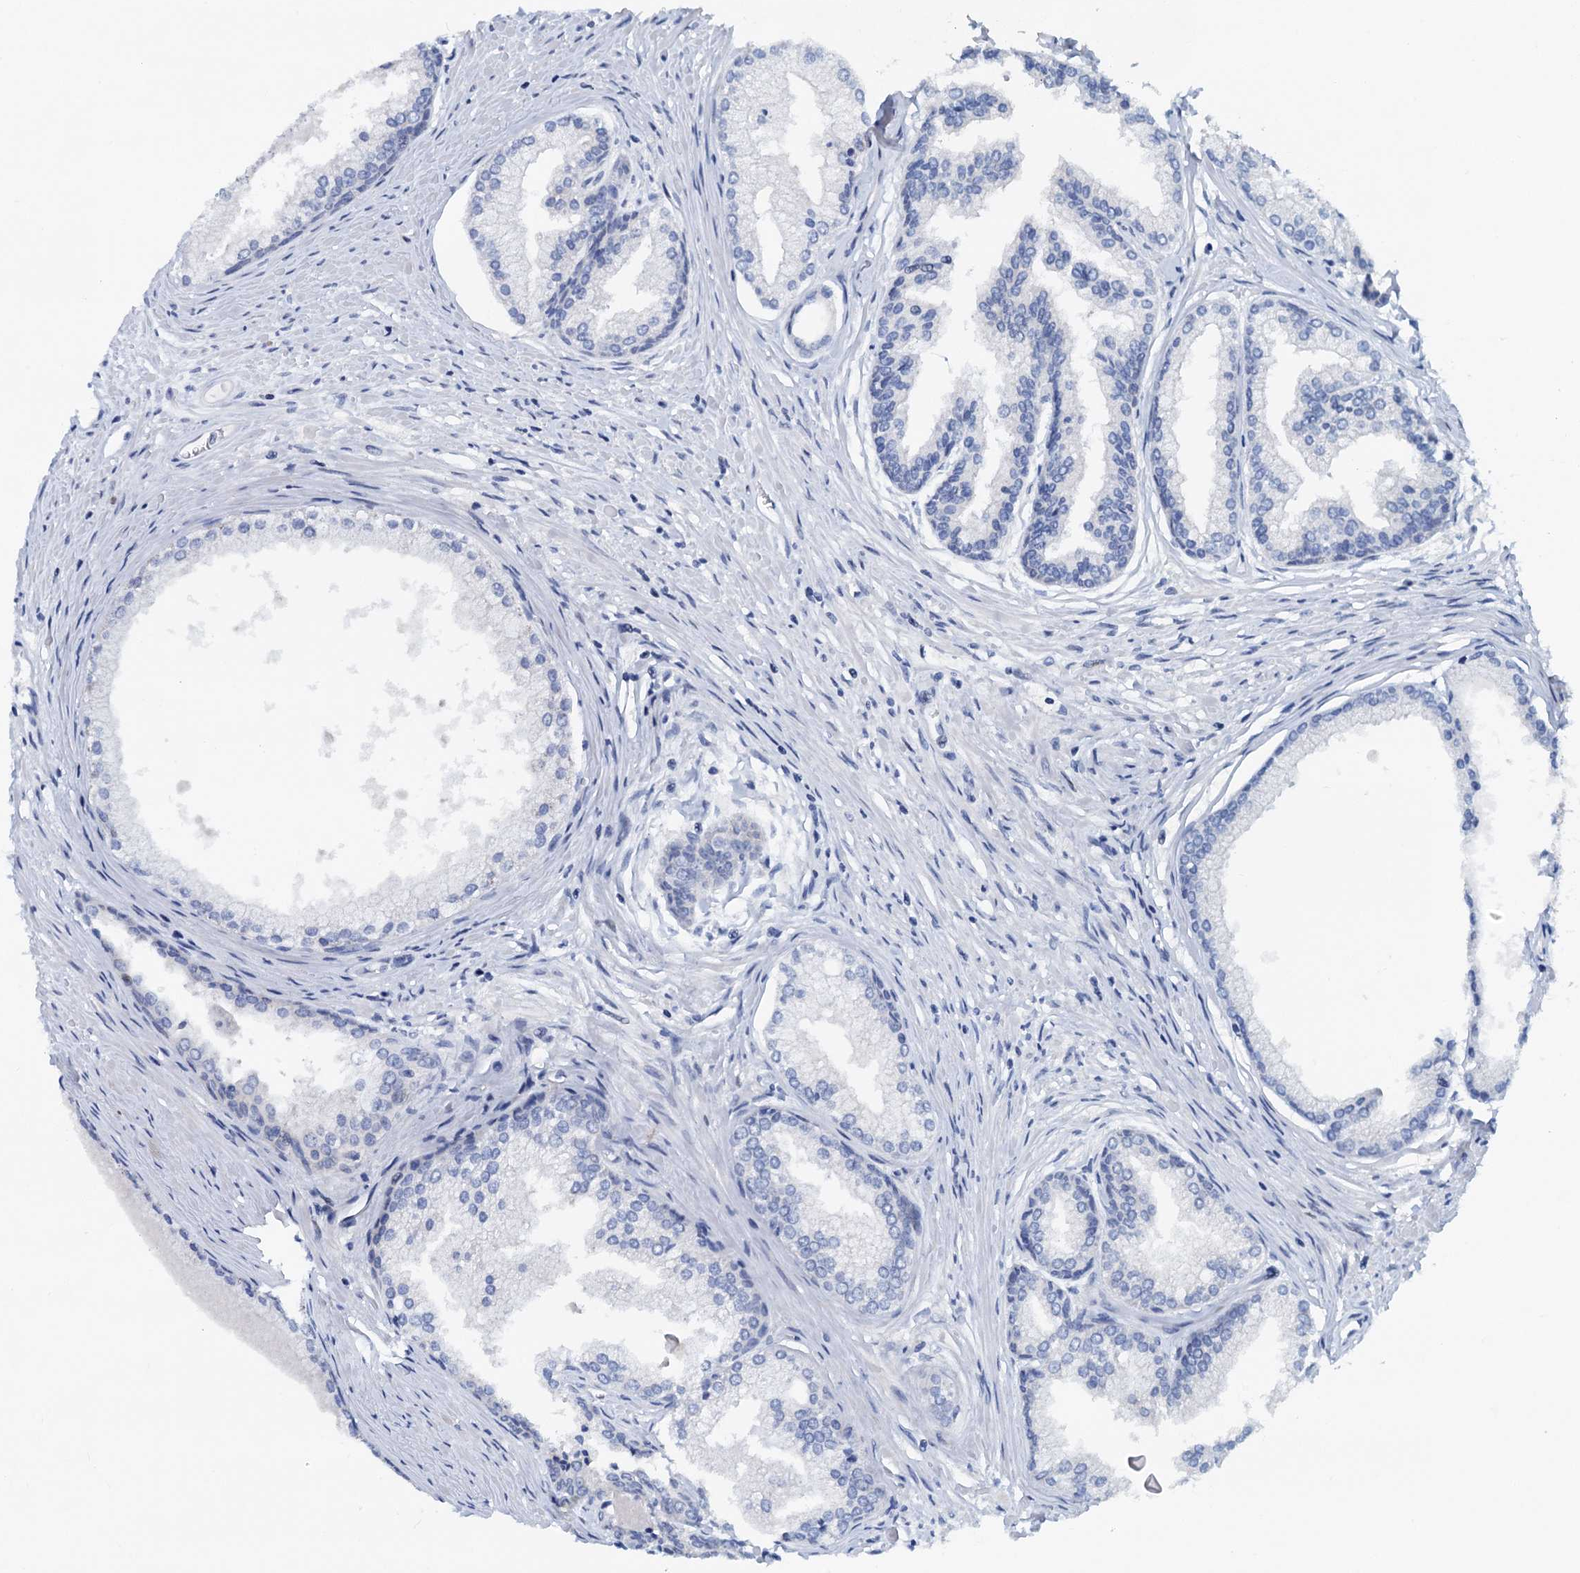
{"staining": {"intensity": "negative", "quantity": "none", "location": "none"}, "tissue": "prostate cancer", "cell_type": "Tumor cells", "image_type": "cancer", "snomed": [{"axis": "morphology", "description": "Adenocarcinoma, High grade"}, {"axis": "topography", "description": "Prostate"}], "caption": "The image exhibits no significant staining in tumor cells of prostate adenocarcinoma (high-grade). (Brightfield microscopy of DAB IHC at high magnification).", "gene": "PTGES3", "patient": {"sex": "male", "age": 68}}